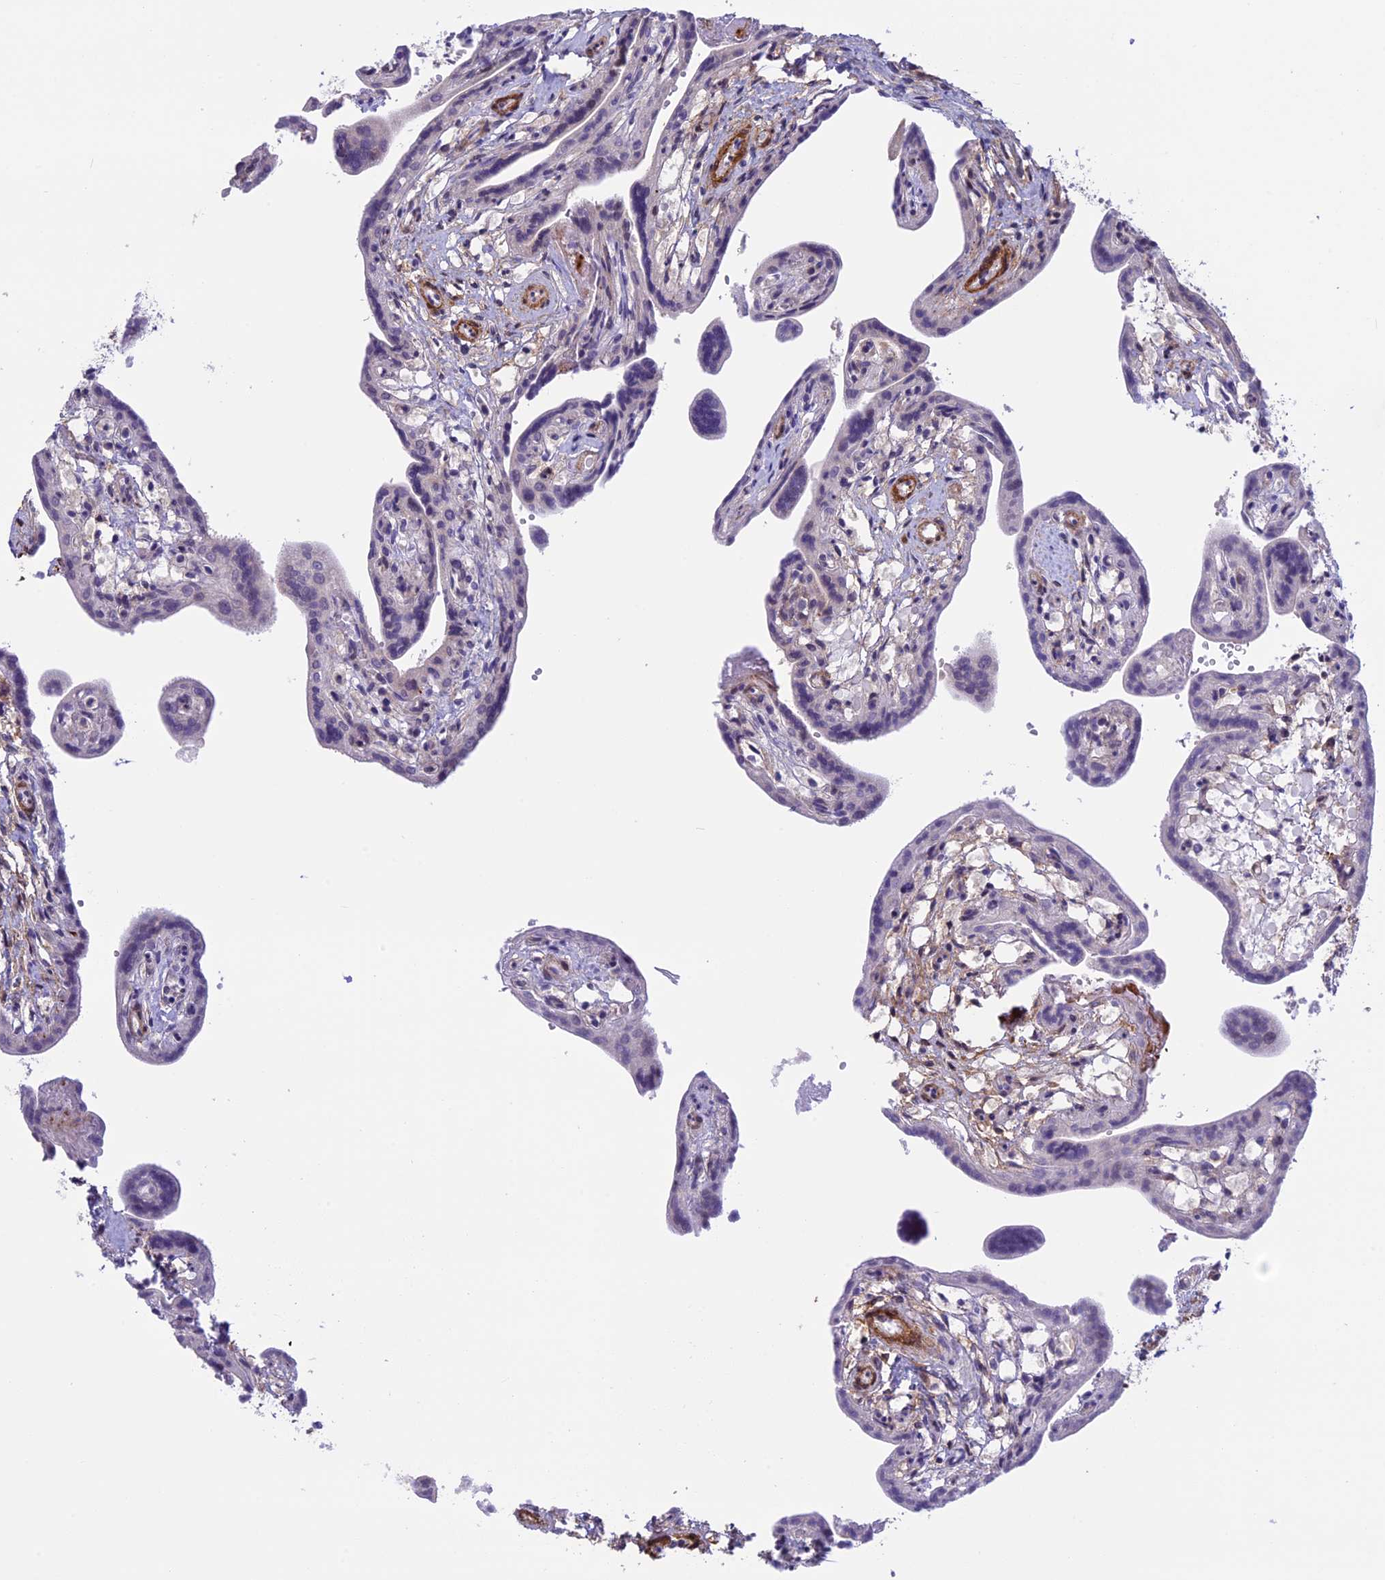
{"staining": {"intensity": "negative", "quantity": "none", "location": "none"}, "tissue": "placenta", "cell_type": "Trophoblastic cells", "image_type": "normal", "snomed": [{"axis": "morphology", "description": "Normal tissue, NOS"}, {"axis": "topography", "description": "Placenta"}], "caption": "Trophoblastic cells show no significant protein expression in unremarkable placenta. The staining is performed using DAB (3,3'-diaminobenzidine) brown chromogen with nuclei counter-stained in using hematoxylin.", "gene": "IGSF6", "patient": {"sex": "female", "age": 37}}